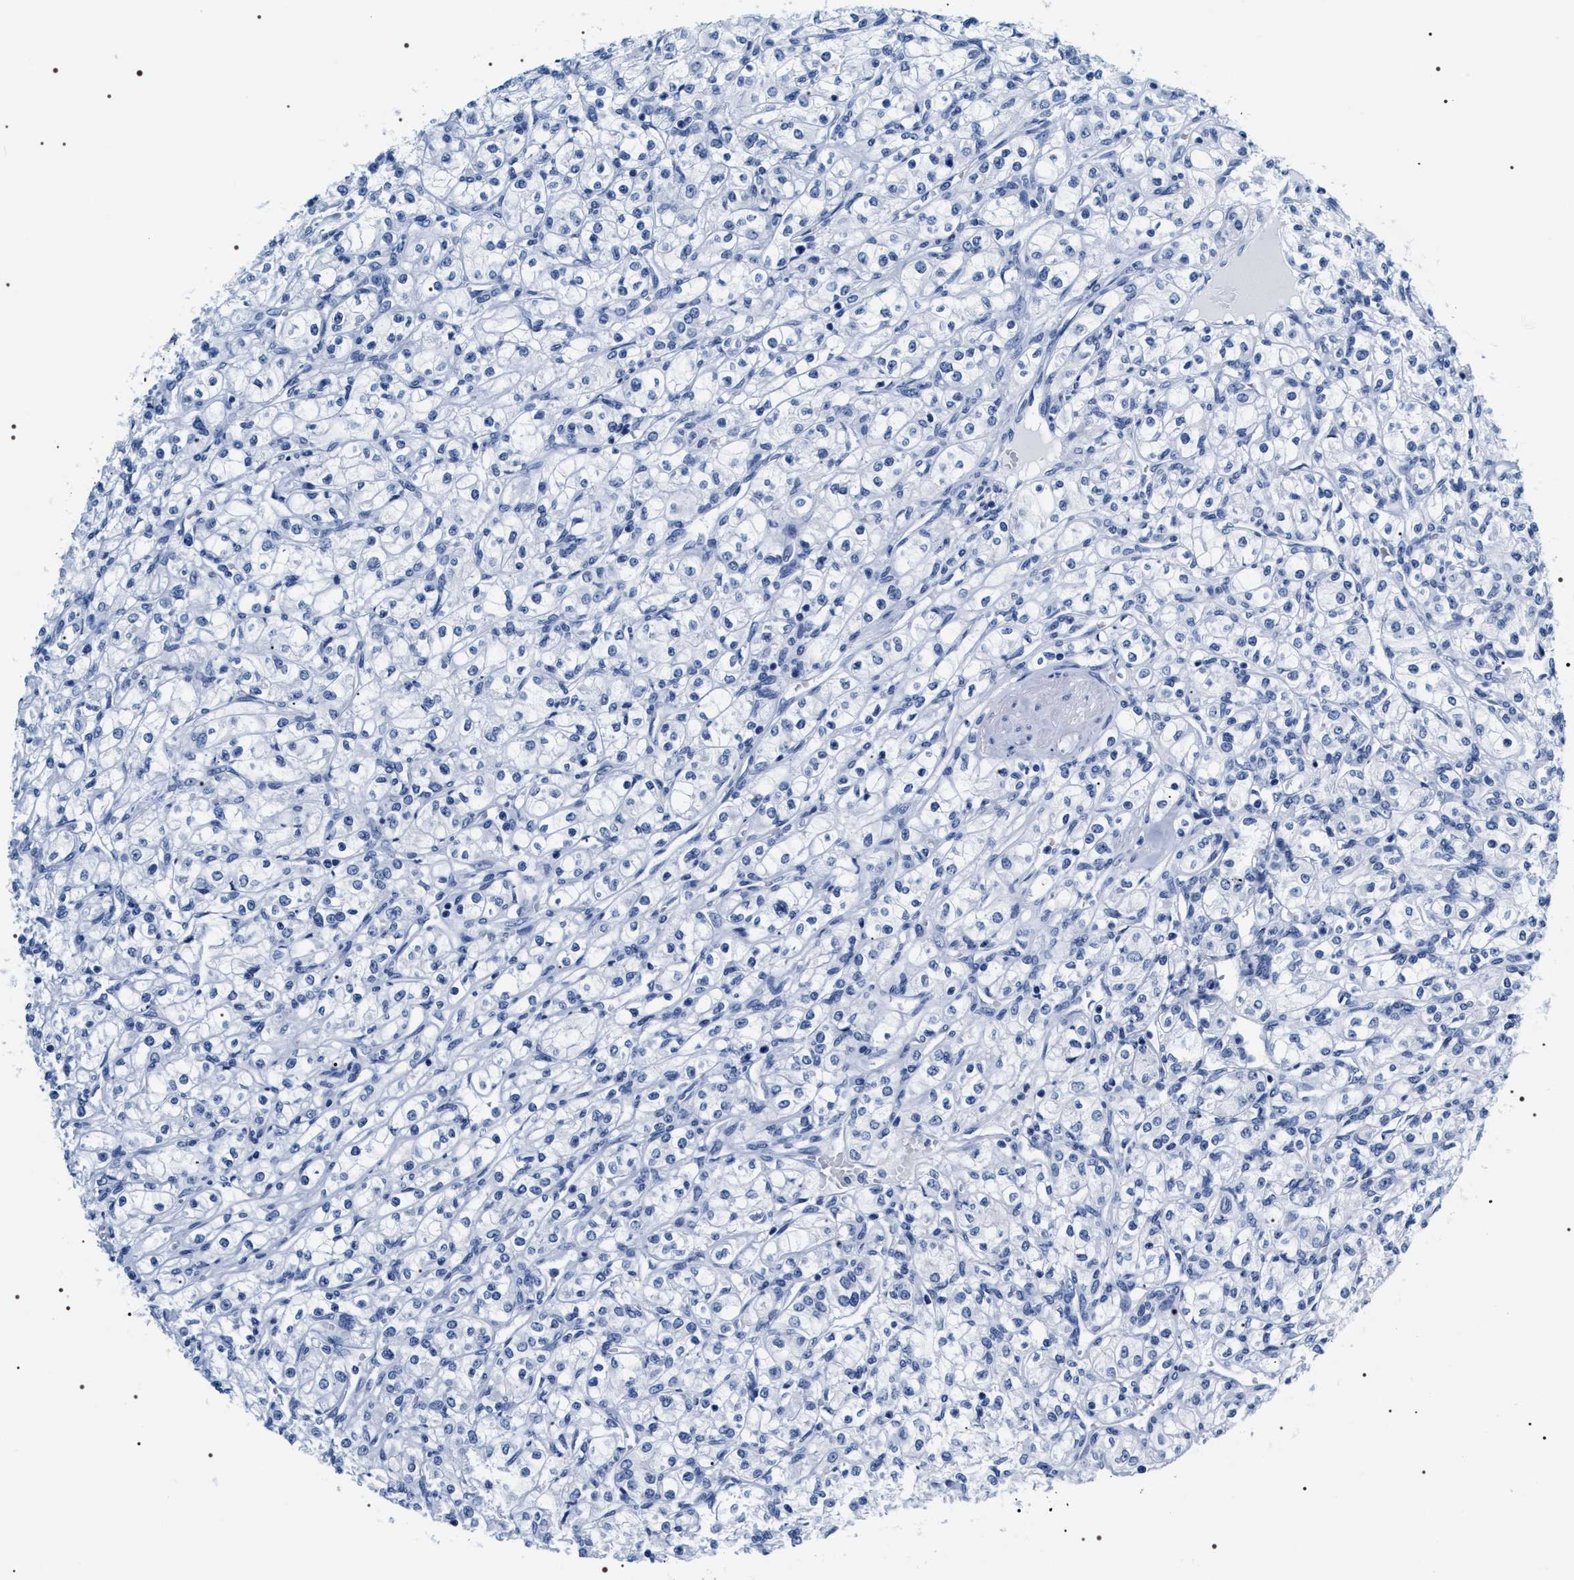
{"staining": {"intensity": "negative", "quantity": "none", "location": "none"}, "tissue": "renal cancer", "cell_type": "Tumor cells", "image_type": "cancer", "snomed": [{"axis": "morphology", "description": "Adenocarcinoma, NOS"}, {"axis": "topography", "description": "Kidney"}], "caption": "There is no significant expression in tumor cells of adenocarcinoma (renal).", "gene": "ADH4", "patient": {"sex": "male", "age": 77}}